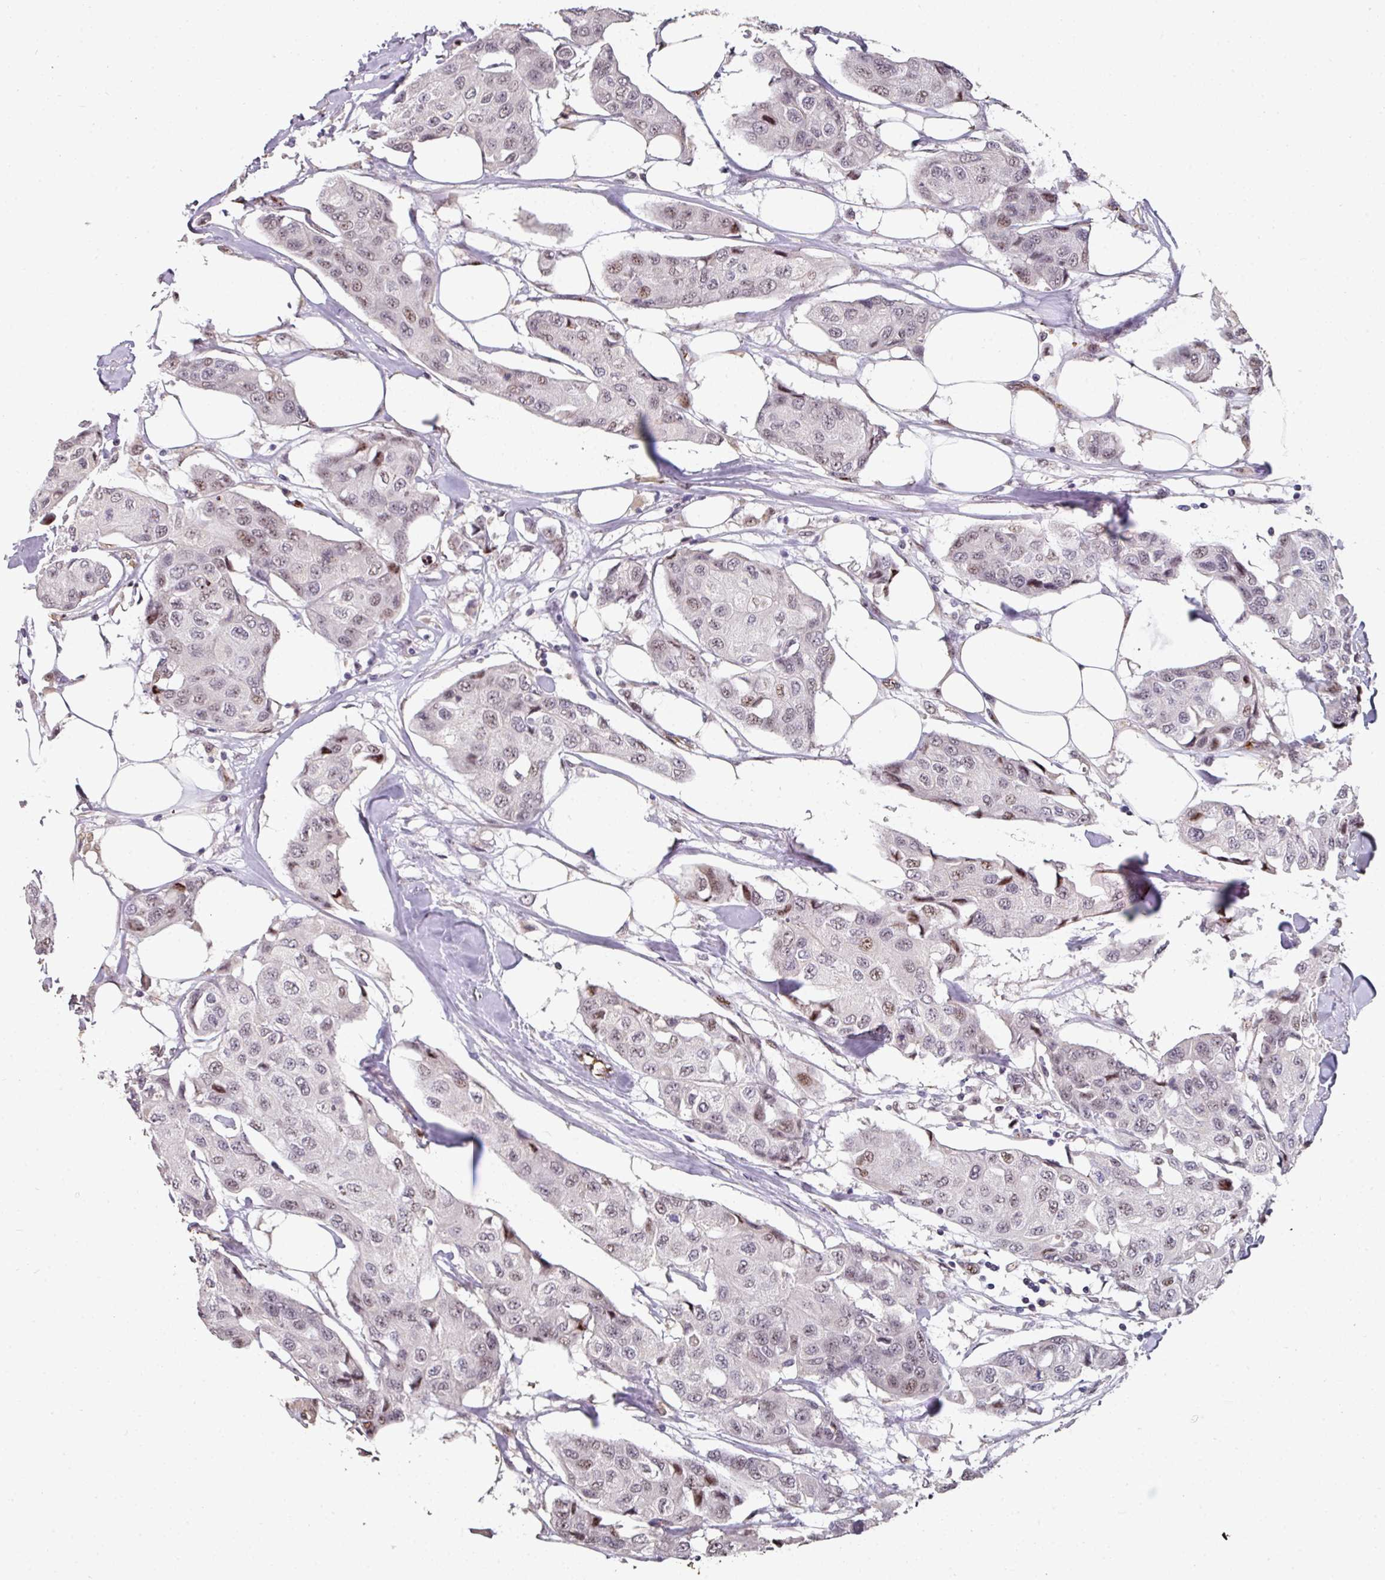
{"staining": {"intensity": "moderate", "quantity": "25%-75%", "location": "nuclear"}, "tissue": "breast cancer", "cell_type": "Tumor cells", "image_type": "cancer", "snomed": [{"axis": "morphology", "description": "Duct carcinoma"}, {"axis": "topography", "description": "Breast"}], "caption": "Protein expression analysis of human breast cancer reveals moderate nuclear expression in about 25%-75% of tumor cells.", "gene": "SIDT2", "patient": {"sex": "female", "age": 80}}